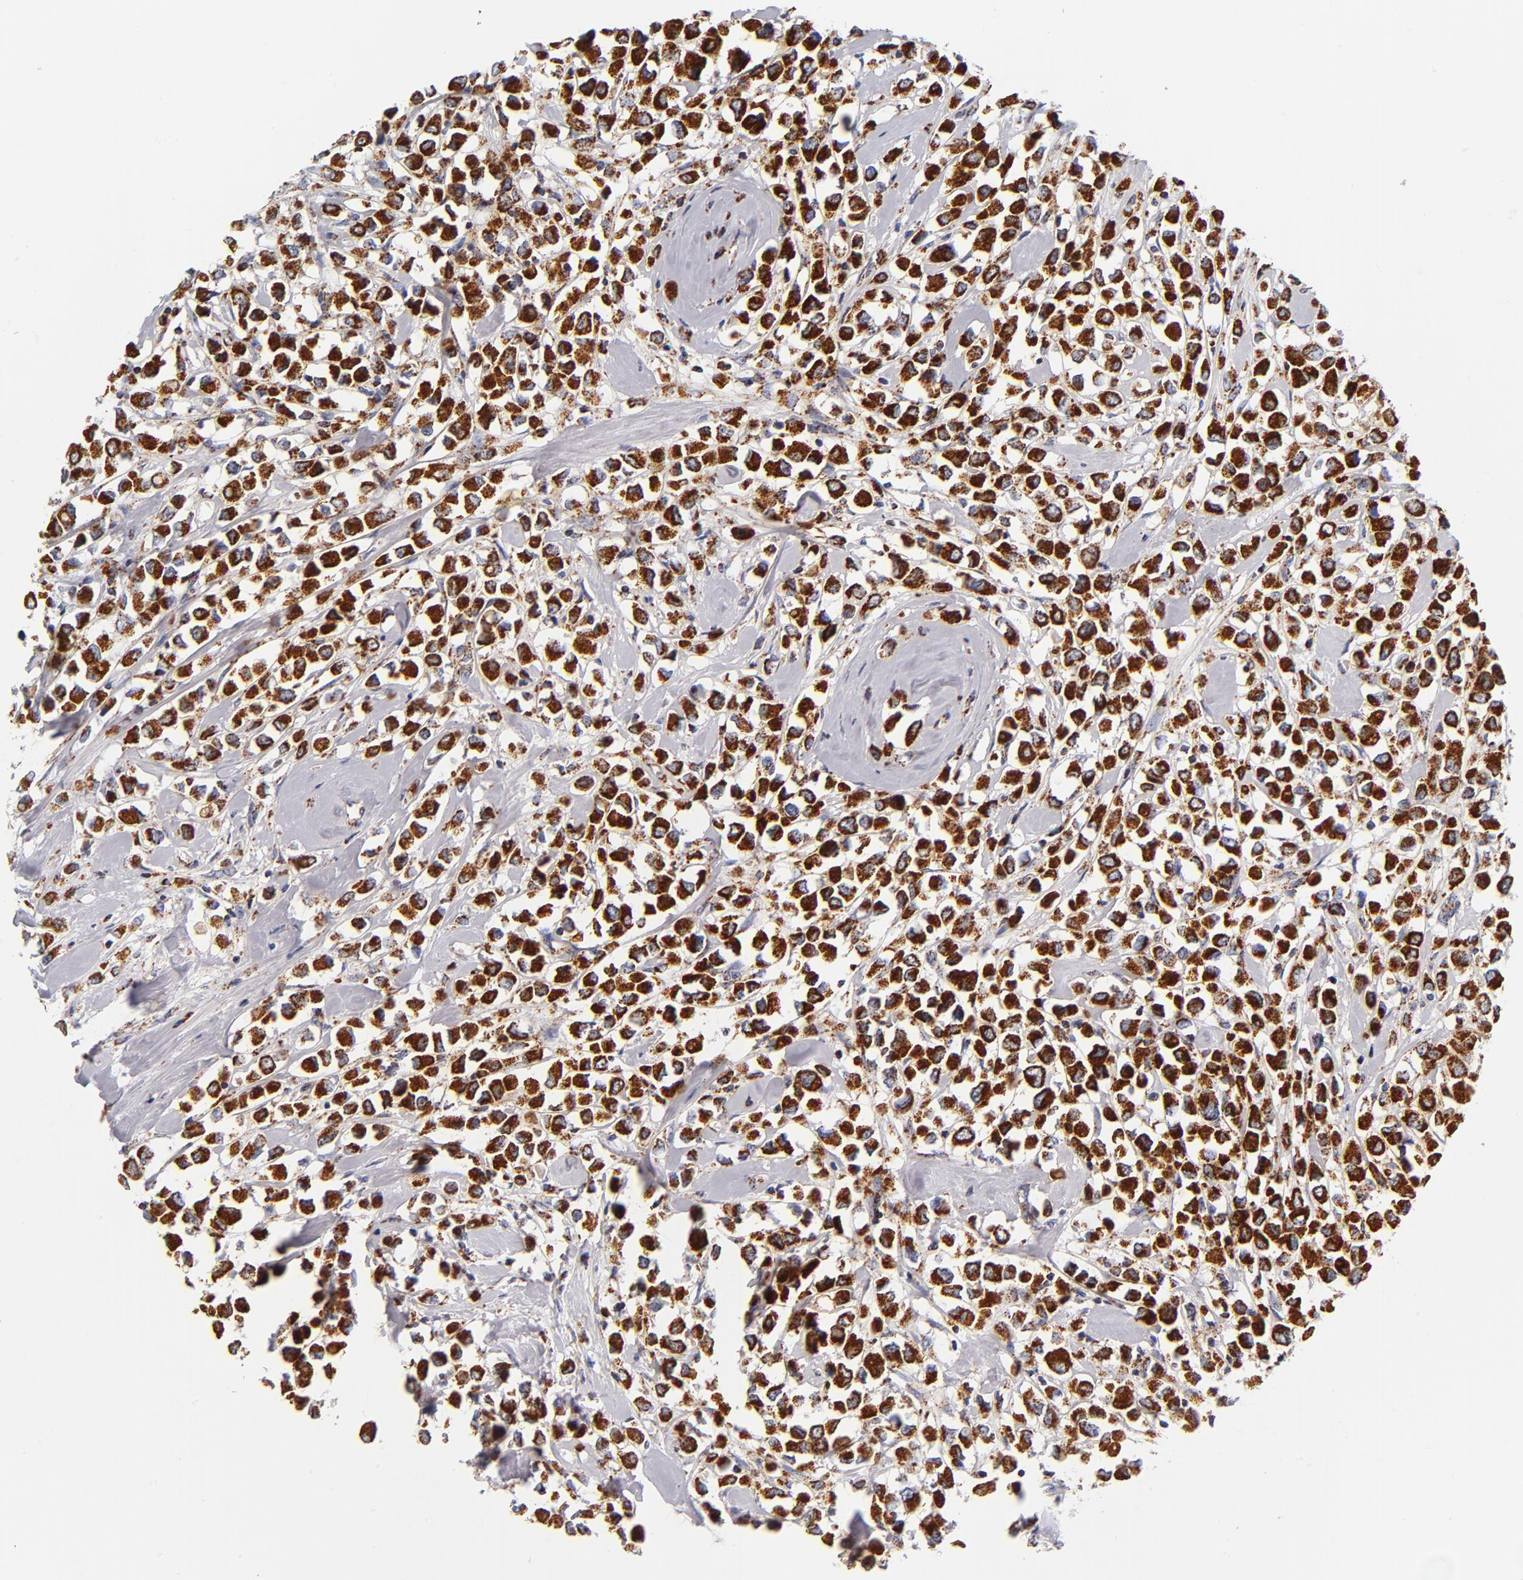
{"staining": {"intensity": "strong", "quantity": ">75%", "location": "cytoplasmic/membranous"}, "tissue": "breast cancer", "cell_type": "Tumor cells", "image_type": "cancer", "snomed": [{"axis": "morphology", "description": "Duct carcinoma"}, {"axis": "topography", "description": "Breast"}], "caption": "DAB (3,3'-diaminobenzidine) immunohistochemical staining of breast cancer exhibits strong cytoplasmic/membranous protein staining in approximately >75% of tumor cells. Using DAB (3,3'-diaminobenzidine) (brown) and hematoxylin (blue) stains, captured at high magnification using brightfield microscopy.", "gene": "ECHS1", "patient": {"sex": "female", "age": 61}}